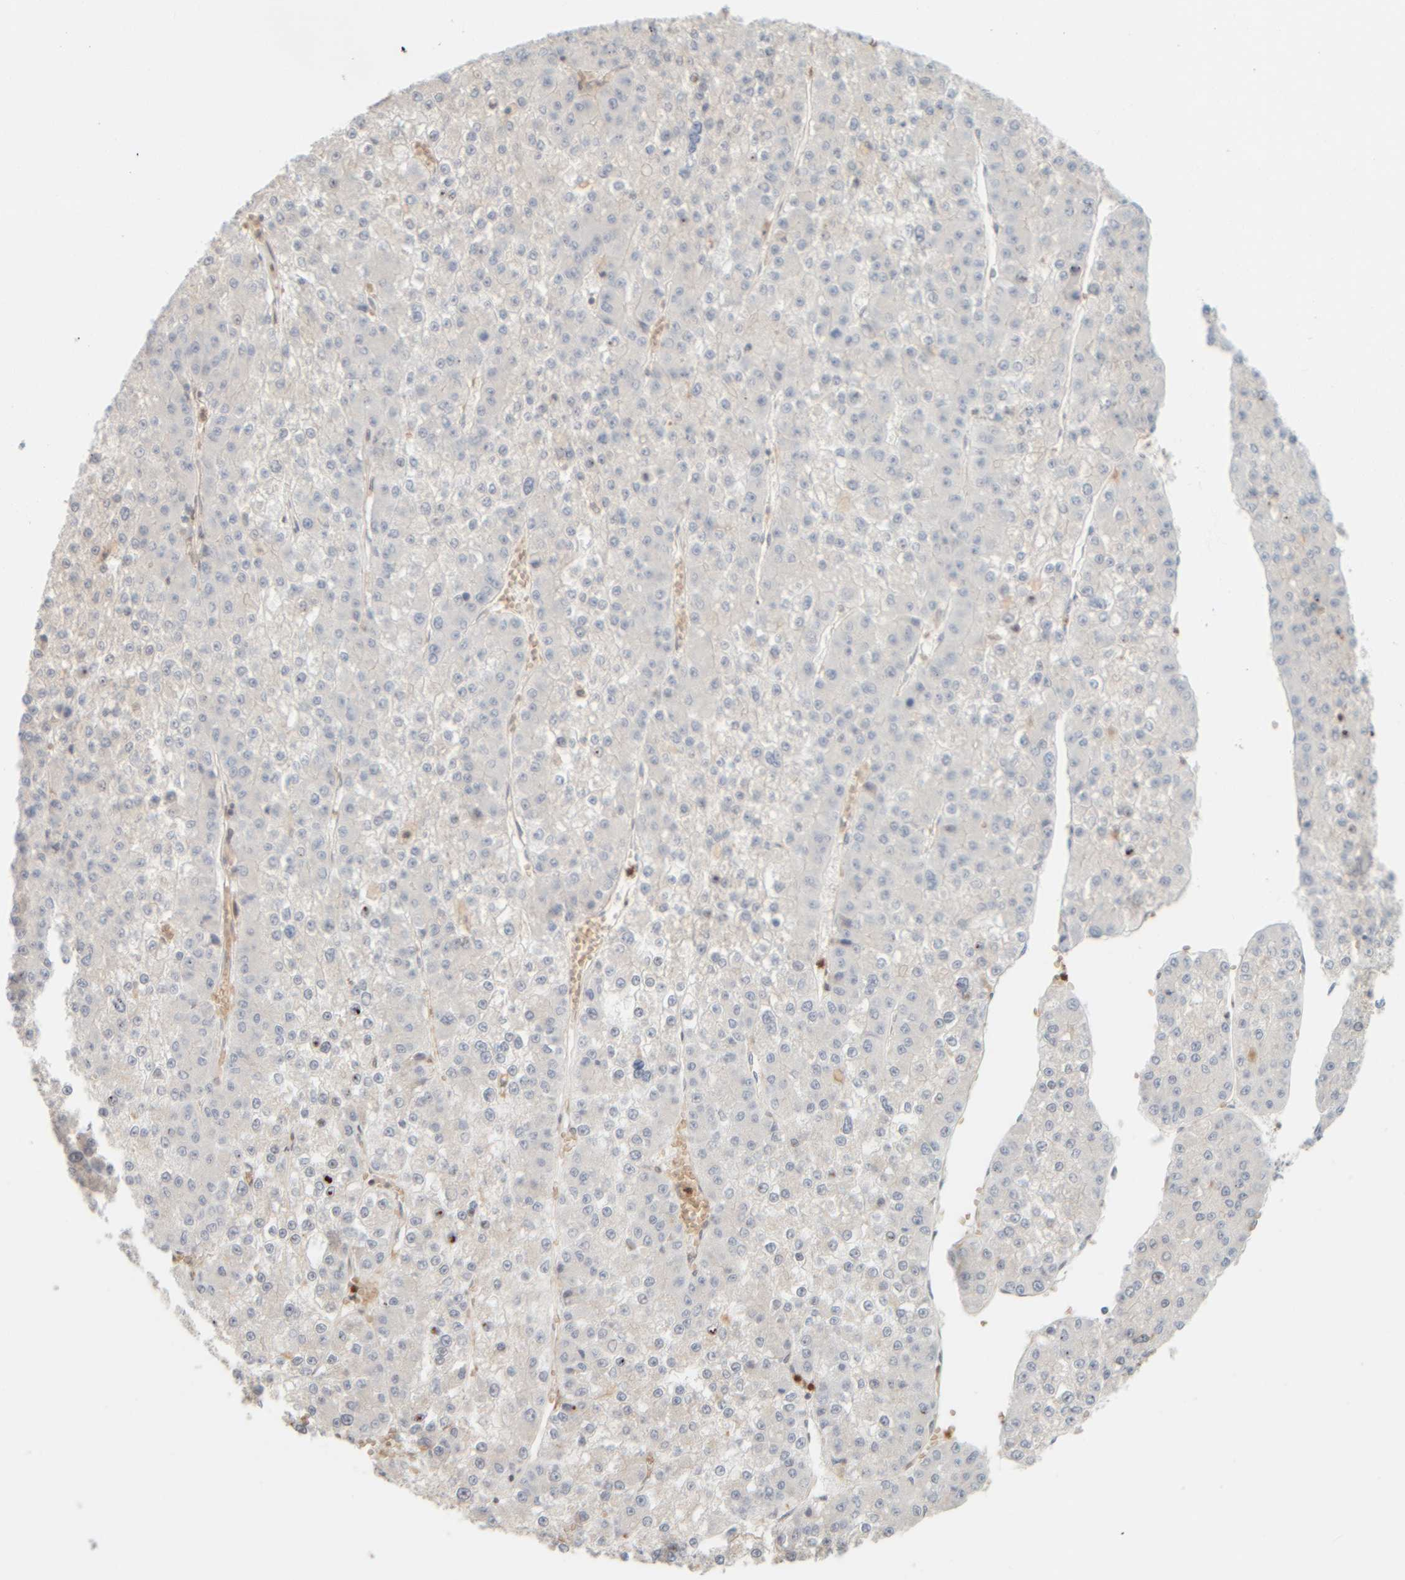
{"staining": {"intensity": "negative", "quantity": "none", "location": "none"}, "tissue": "liver cancer", "cell_type": "Tumor cells", "image_type": "cancer", "snomed": [{"axis": "morphology", "description": "Carcinoma, Hepatocellular, NOS"}, {"axis": "topography", "description": "Liver"}], "caption": "Histopathology image shows no protein positivity in tumor cells of liver hepatocellular carcinoma tissue.", "gene": "PTGES3L-AARSD1", "patient": {"sex": "female", "age": 73}}